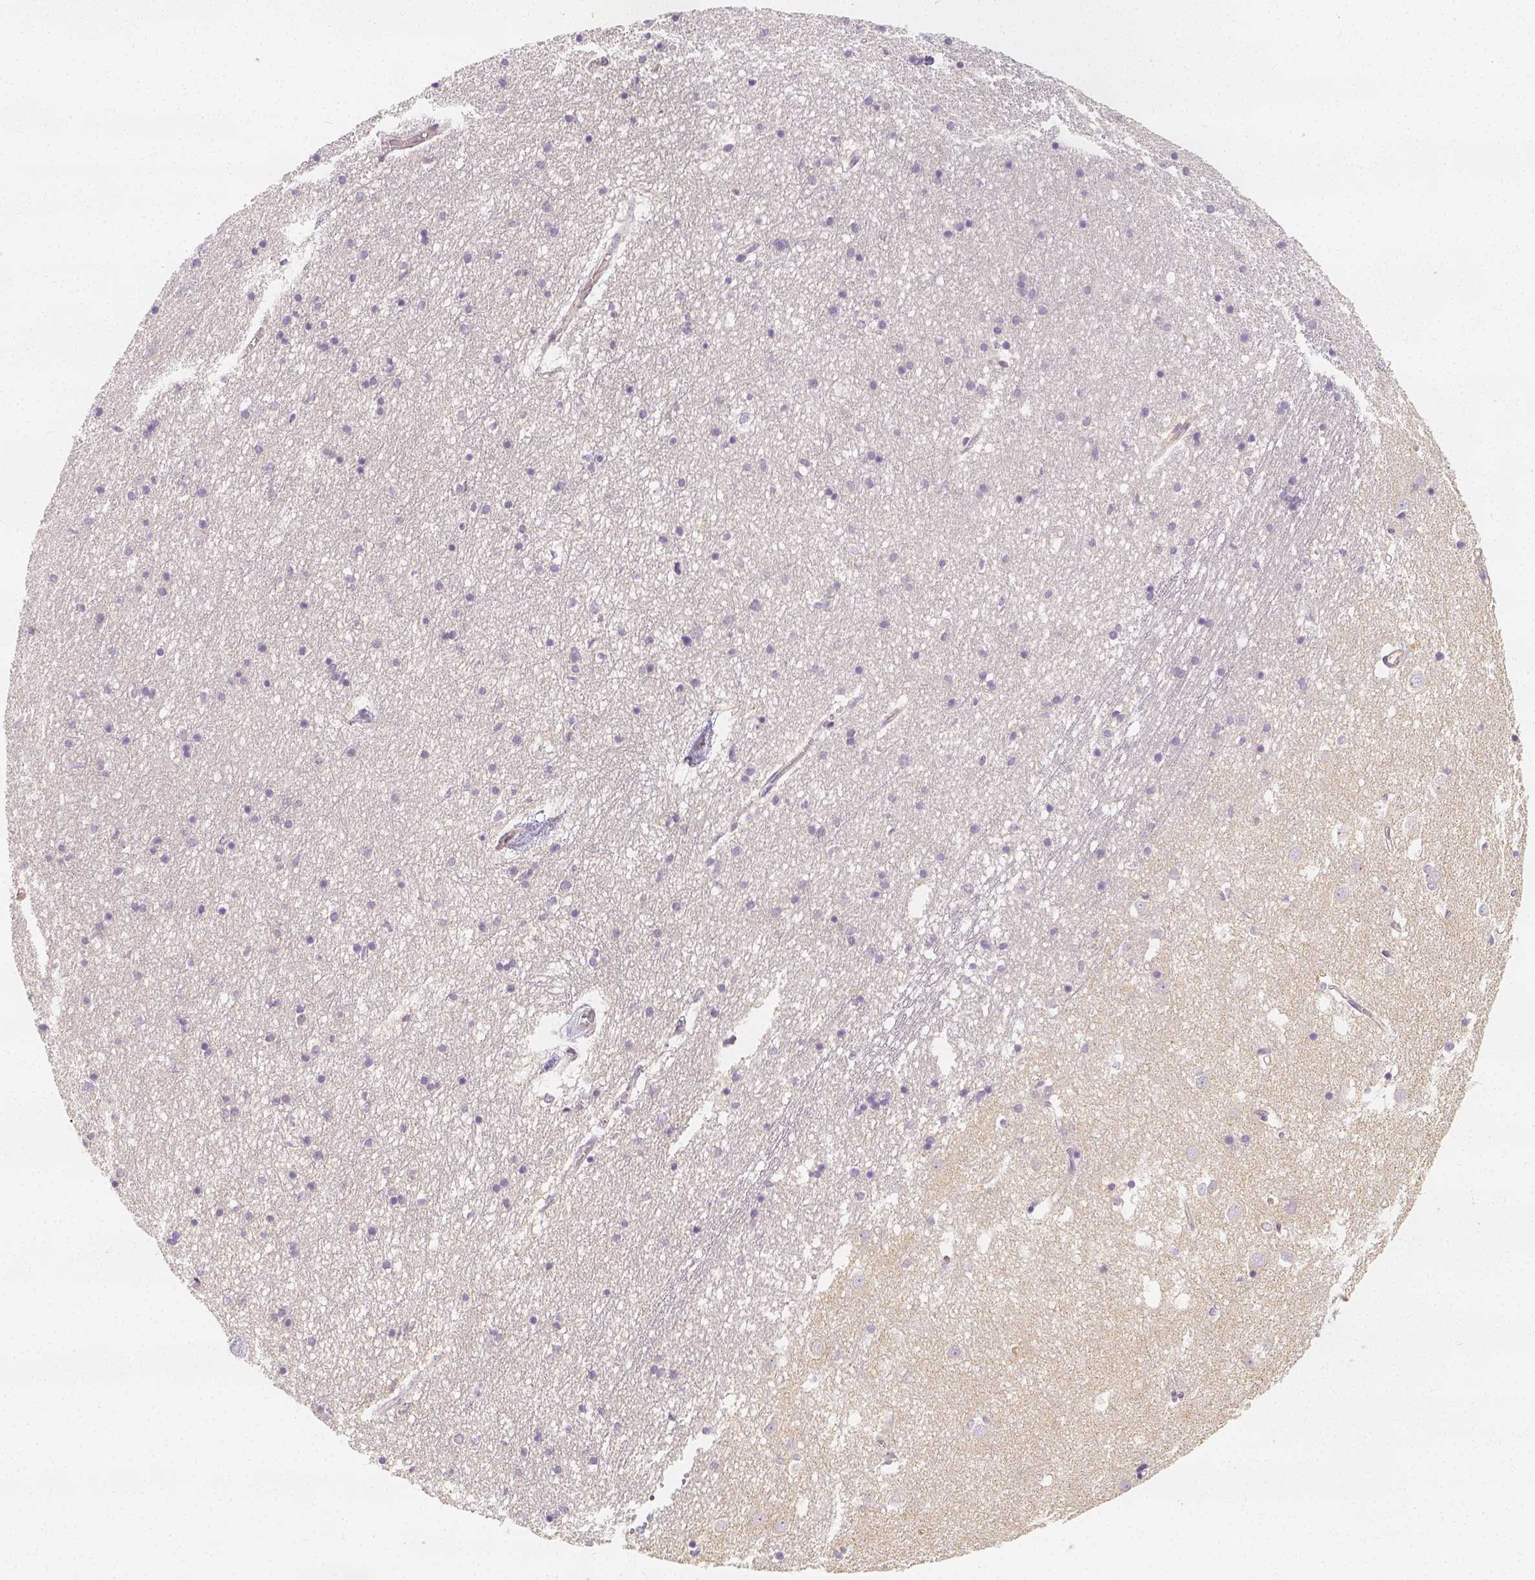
{"staining": {"intensity": "moderate", "quantity": "<25%", "location": "cytoplasmic/membranous"}, "tissue": "caudate", "cell_type": "Glial cells", "image_type": "normal", "snomed": [{"axis": "morphology", "description": "Normal tissue, NOS"}, {"axis": "topography", "description": "Lateral ventricle wall"}], "caption": "This histopathology image displays immunohistochemistry staining of normal caudate, with low moderate cytoplasmic/membranous positivity in approximately <25% of glial cells.", "gene": "PTPRJ", "patient": {"sex": "male", "age": 54}}